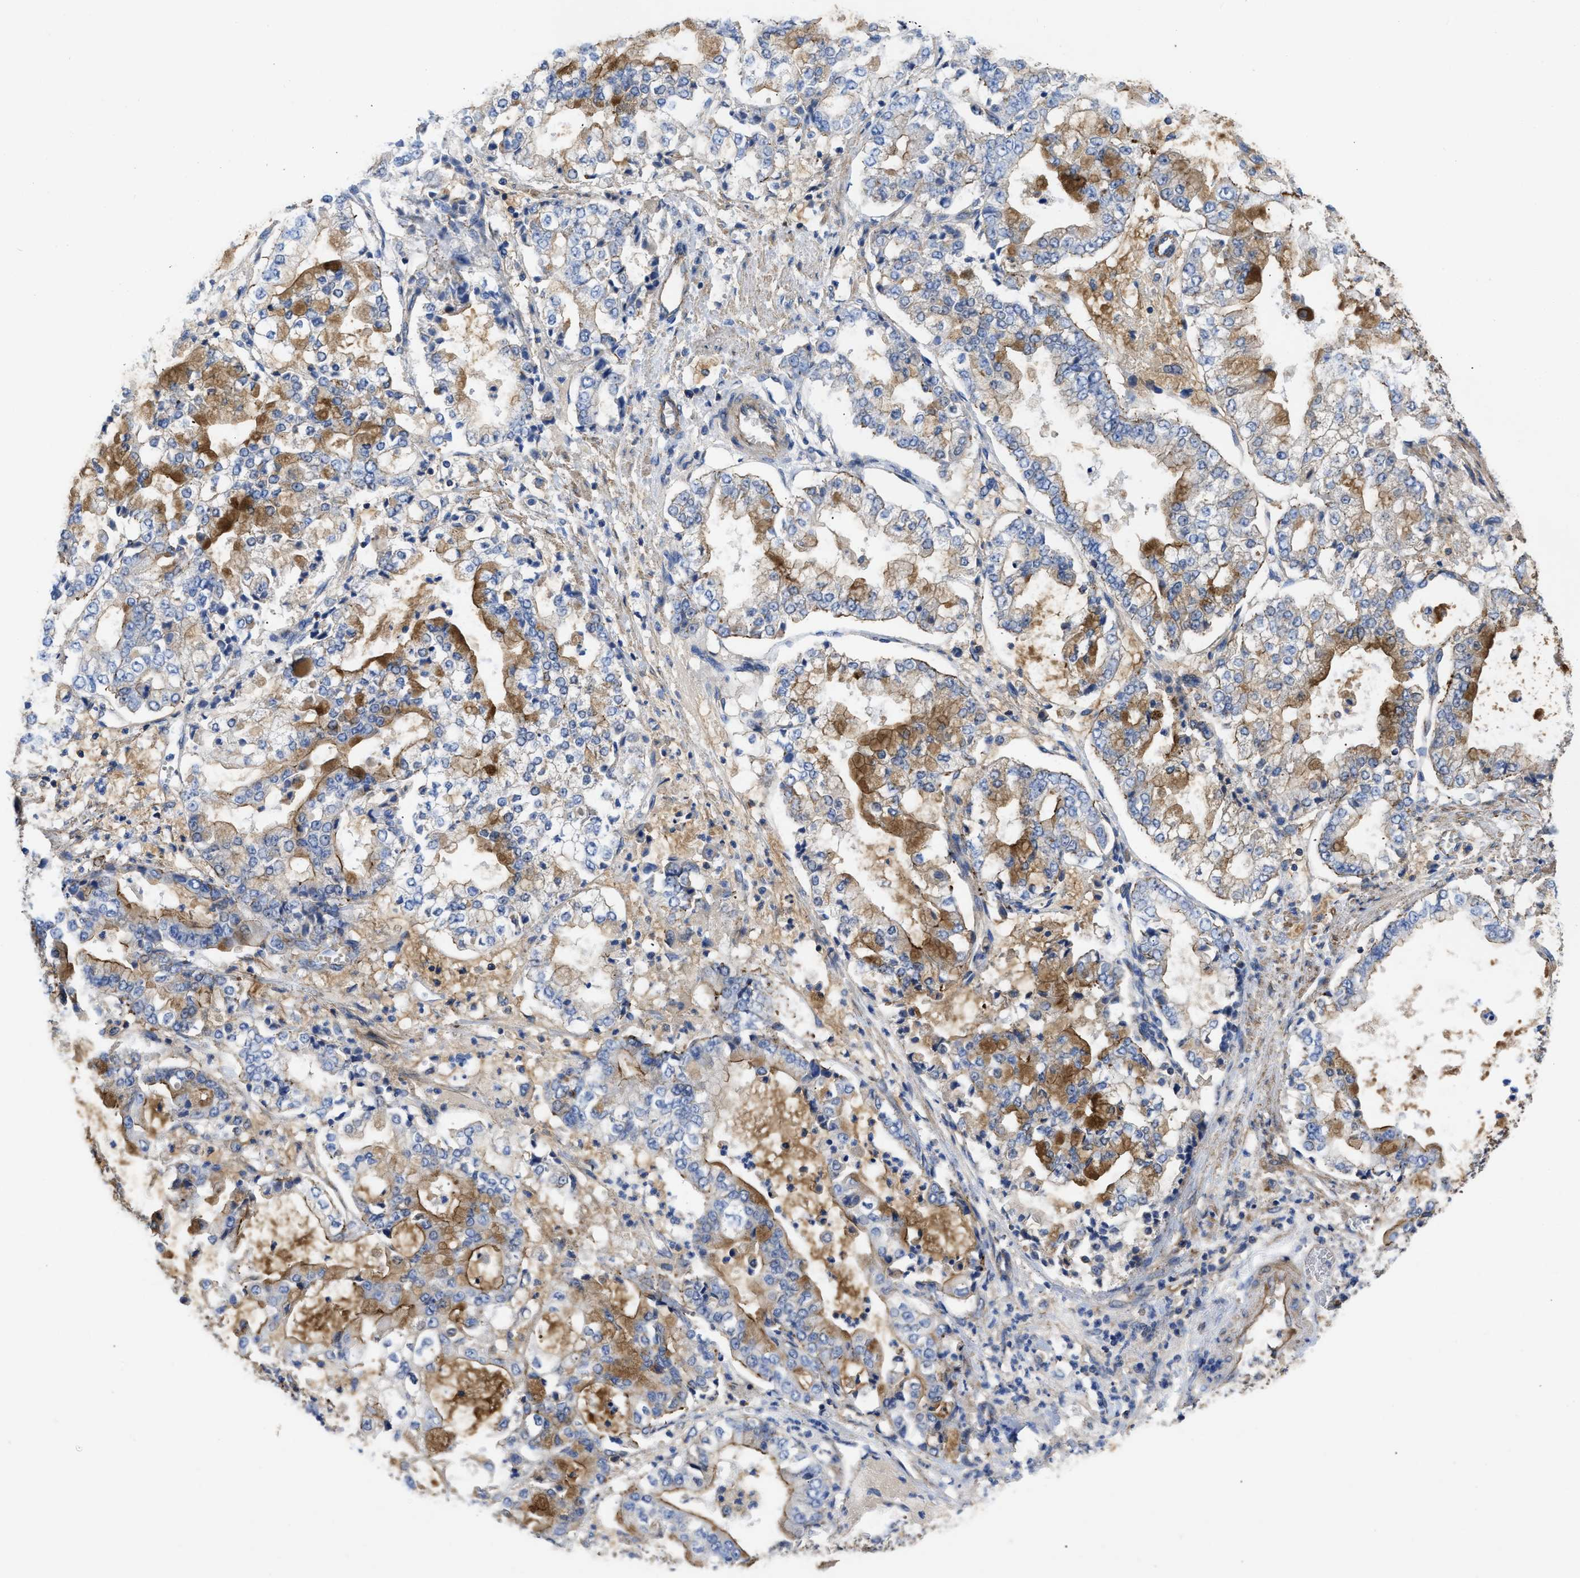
{"staining": {"intensity": "moderate", "quantity": "25%-75%", "location": "cytoplasmic/membranous"}, "tissue": "stomach cancer", "cell_type": "Tumor cells", "image_type": "cancer", "snomed": [{"axis": "morphology", "description": "Adenocarcinoma, NOS"}, {"axis": "topography", "description": "Stomach"}], "caption": "Protein staining displays moderate cytoplasmic/membranous staining in about 25%-75% of tumor cells in stomach cancer.", "gene": "USP4", "patient": {"sex": "male", "age": 76}}